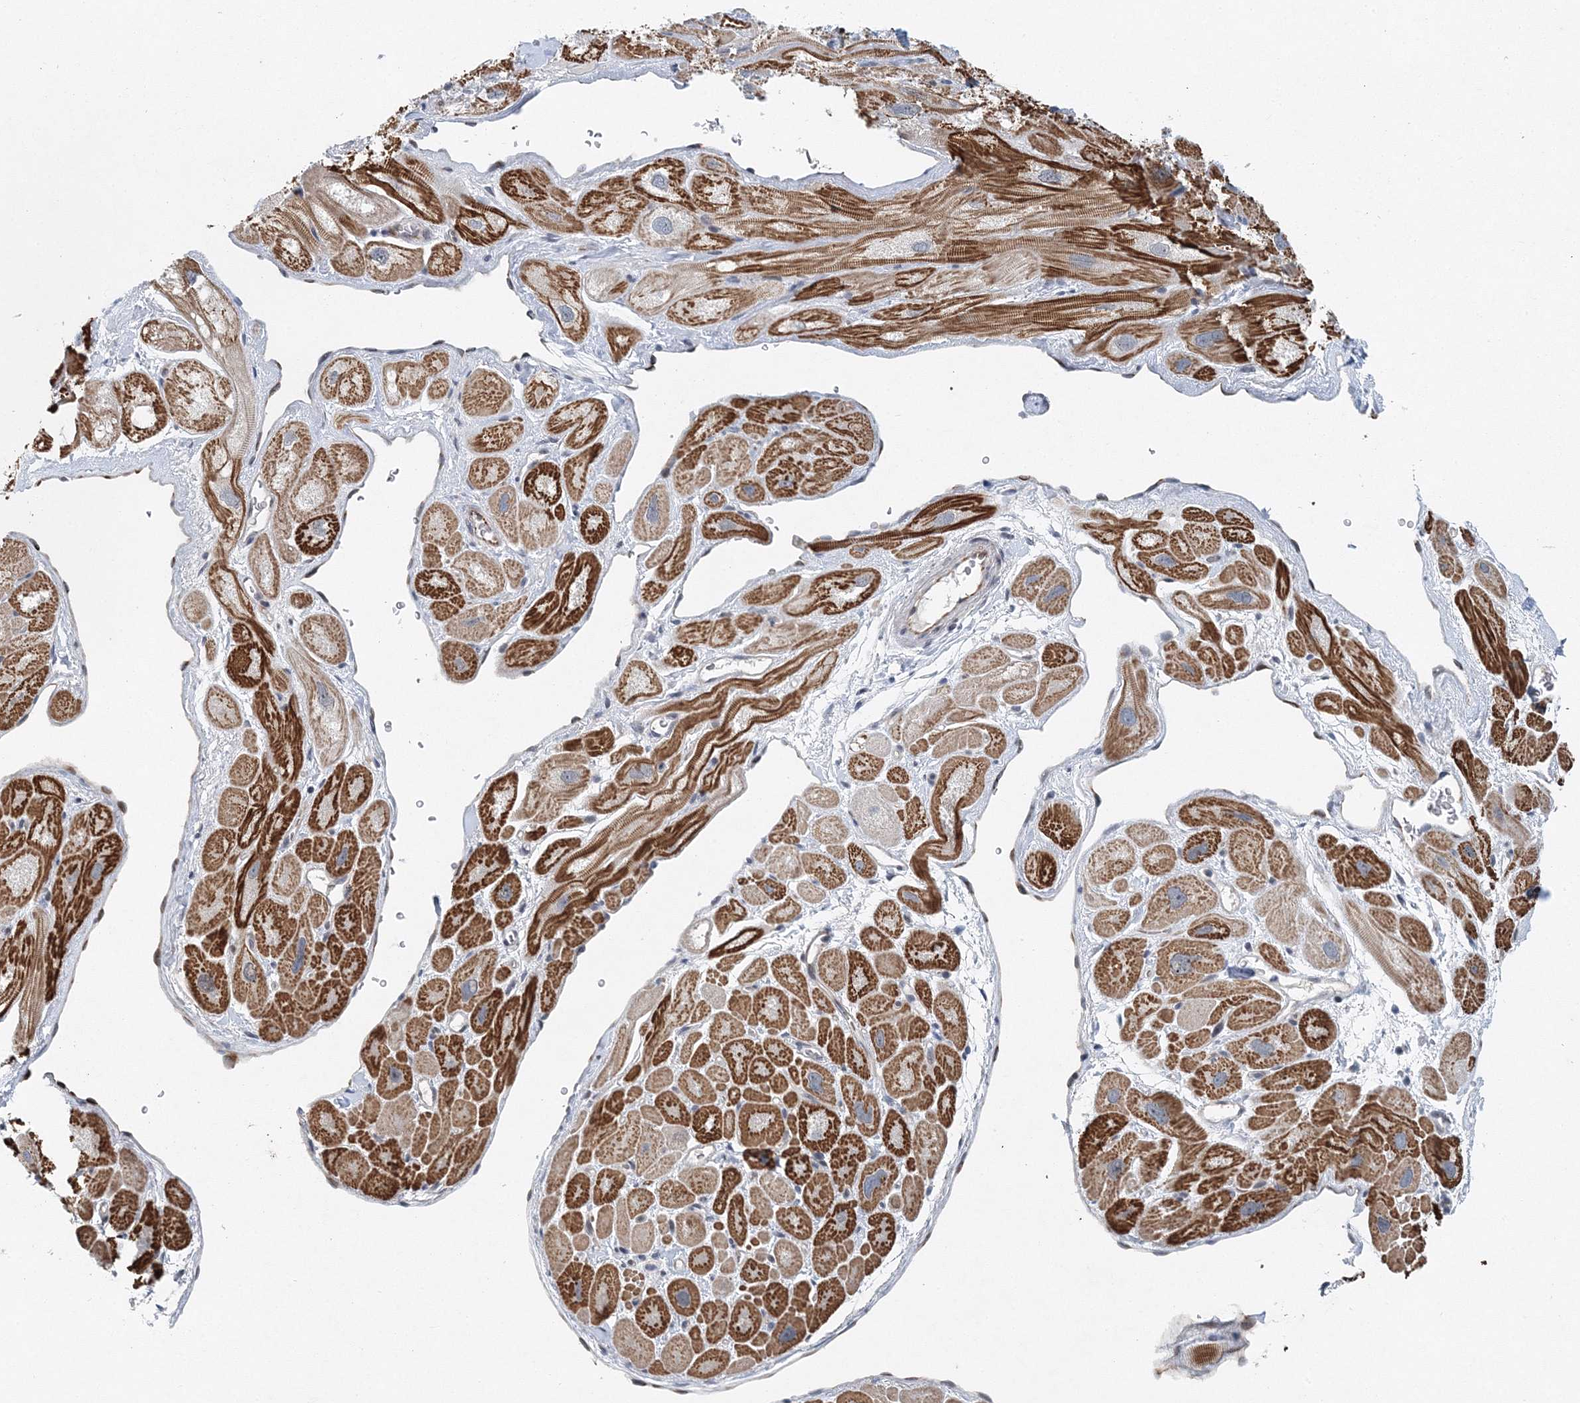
{"staining": {"intensity": "strong", "quantity": "<25%", "location": "cytoplasmic/membranous"}, "tissue": "heart muscle", "cell_type": "Cardiomyocytes", "image_type": "normal", "snomed": [{"axis": "morphology", "description": "Normal tissue, NOS"}, {"axis": "topography", "description": "Heart"}], "caption": "IHC (DAB (3,3'-diaminobenzidine)) staining of benign heart muscle exhibits strong cytoplasmic/membranous protein positivity in approximately <25% of cardiomyocytes. (DAB (3,3'-diaminobenzidine) IHC with brightfield microscopy, high magnification).", "gene": "UIMC1", "patient": {"sex": "male", "age": 49}}